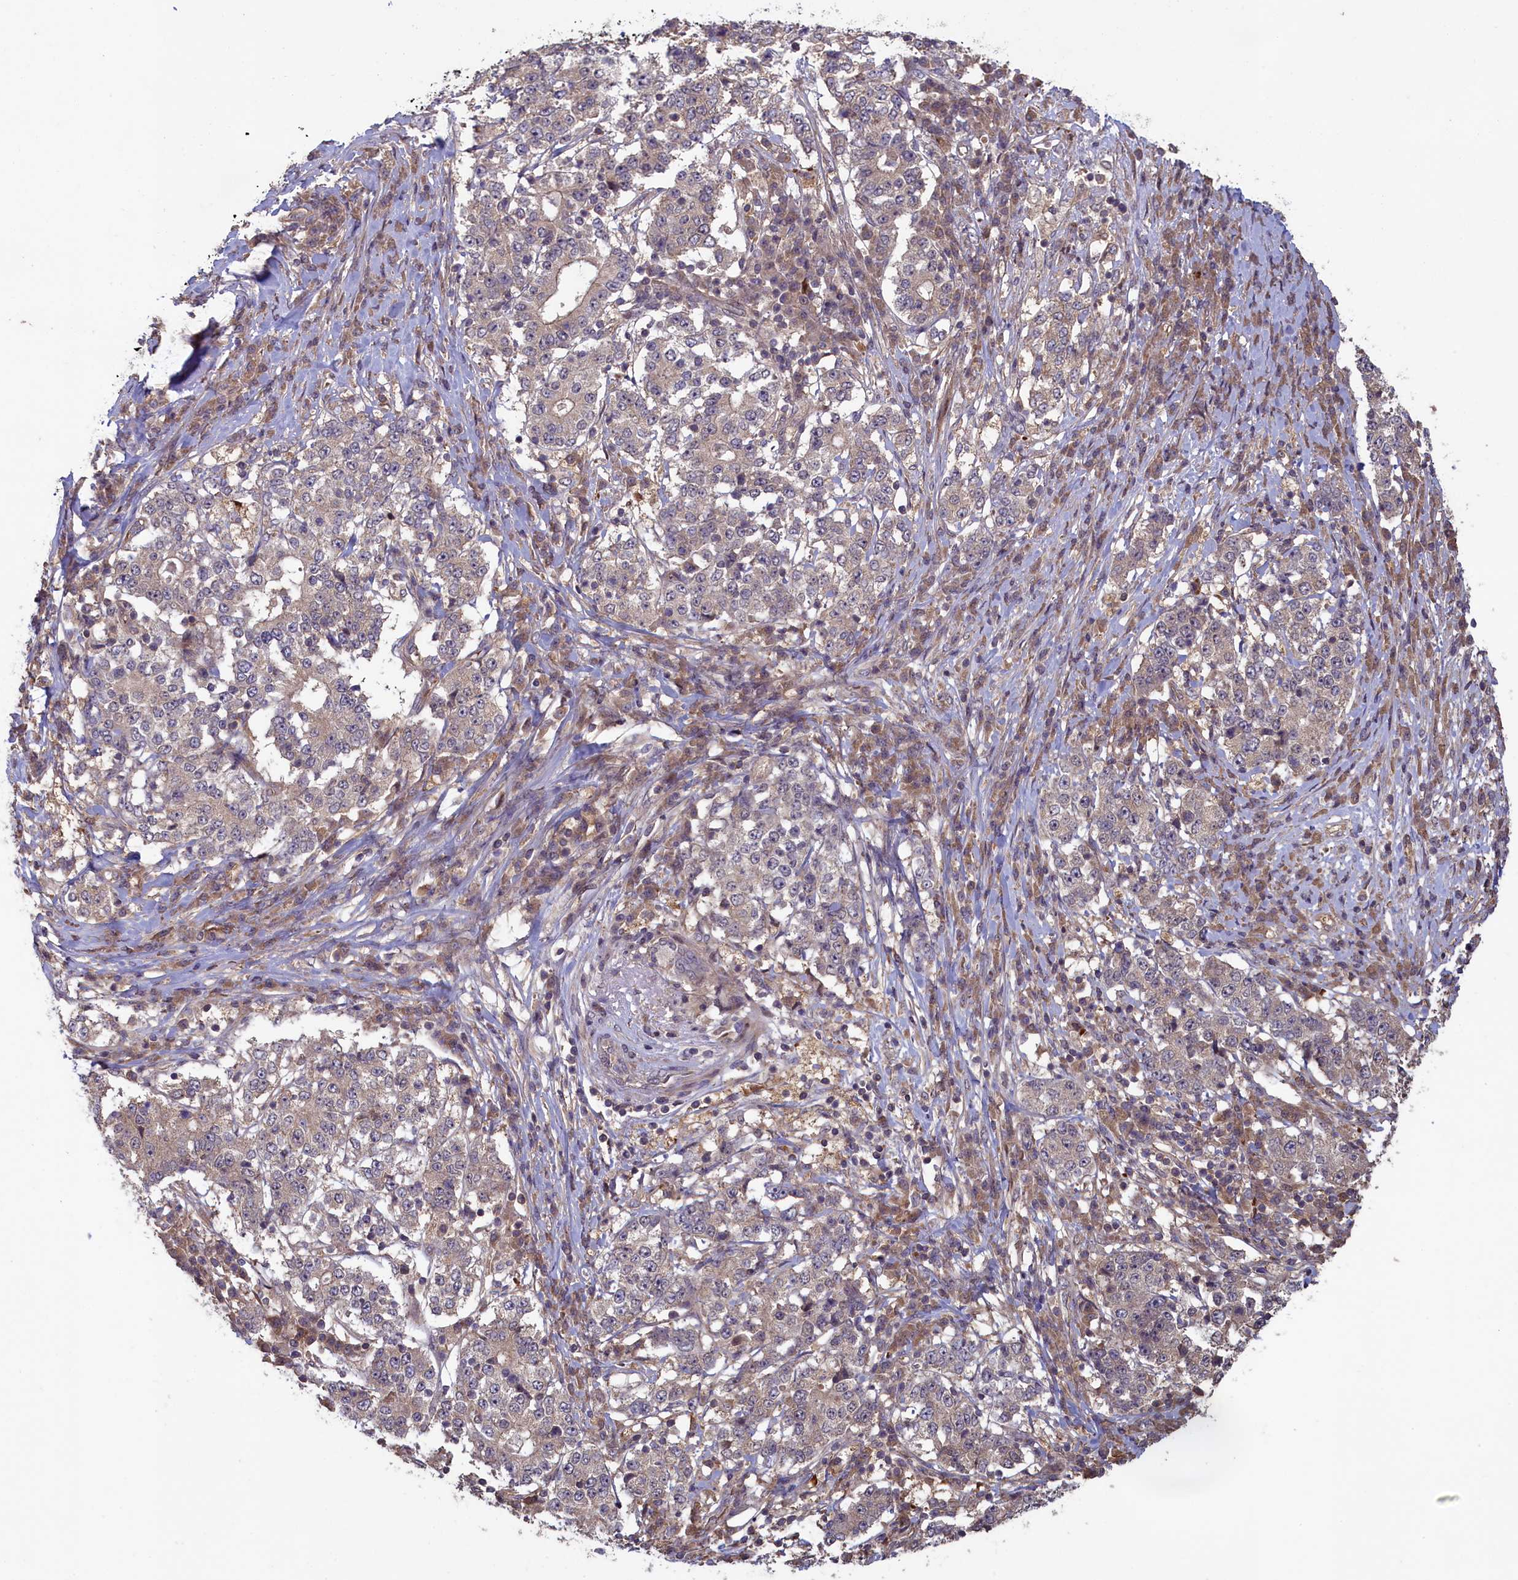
{"staining": {"intensity": "weak", "quantity": "<25%", "location": "cytoplasmic/membranous"}, "tissue": "stomach cancer", "cell_type": "Tumor cells", "image_type": "cancer", "snomed": [{"axis": "morphology", "description": "Adenocarcinoma, NOS"}, {"axis": "topography", "description": "Stomach"}], "caption": "An immunohistochemistry photomicrograph of stomach cancer is shown. There is no staining in tumor cells of stomach cancer. (Stains: DAB (3,3'-diaminobenzidine) immunohistochemistry with hematoxylin counter stain, Microscopy: brightfield microscopy at high magnification).", "gene": "CIAO2B", "patient": {"sex": "male", "age": 59}}